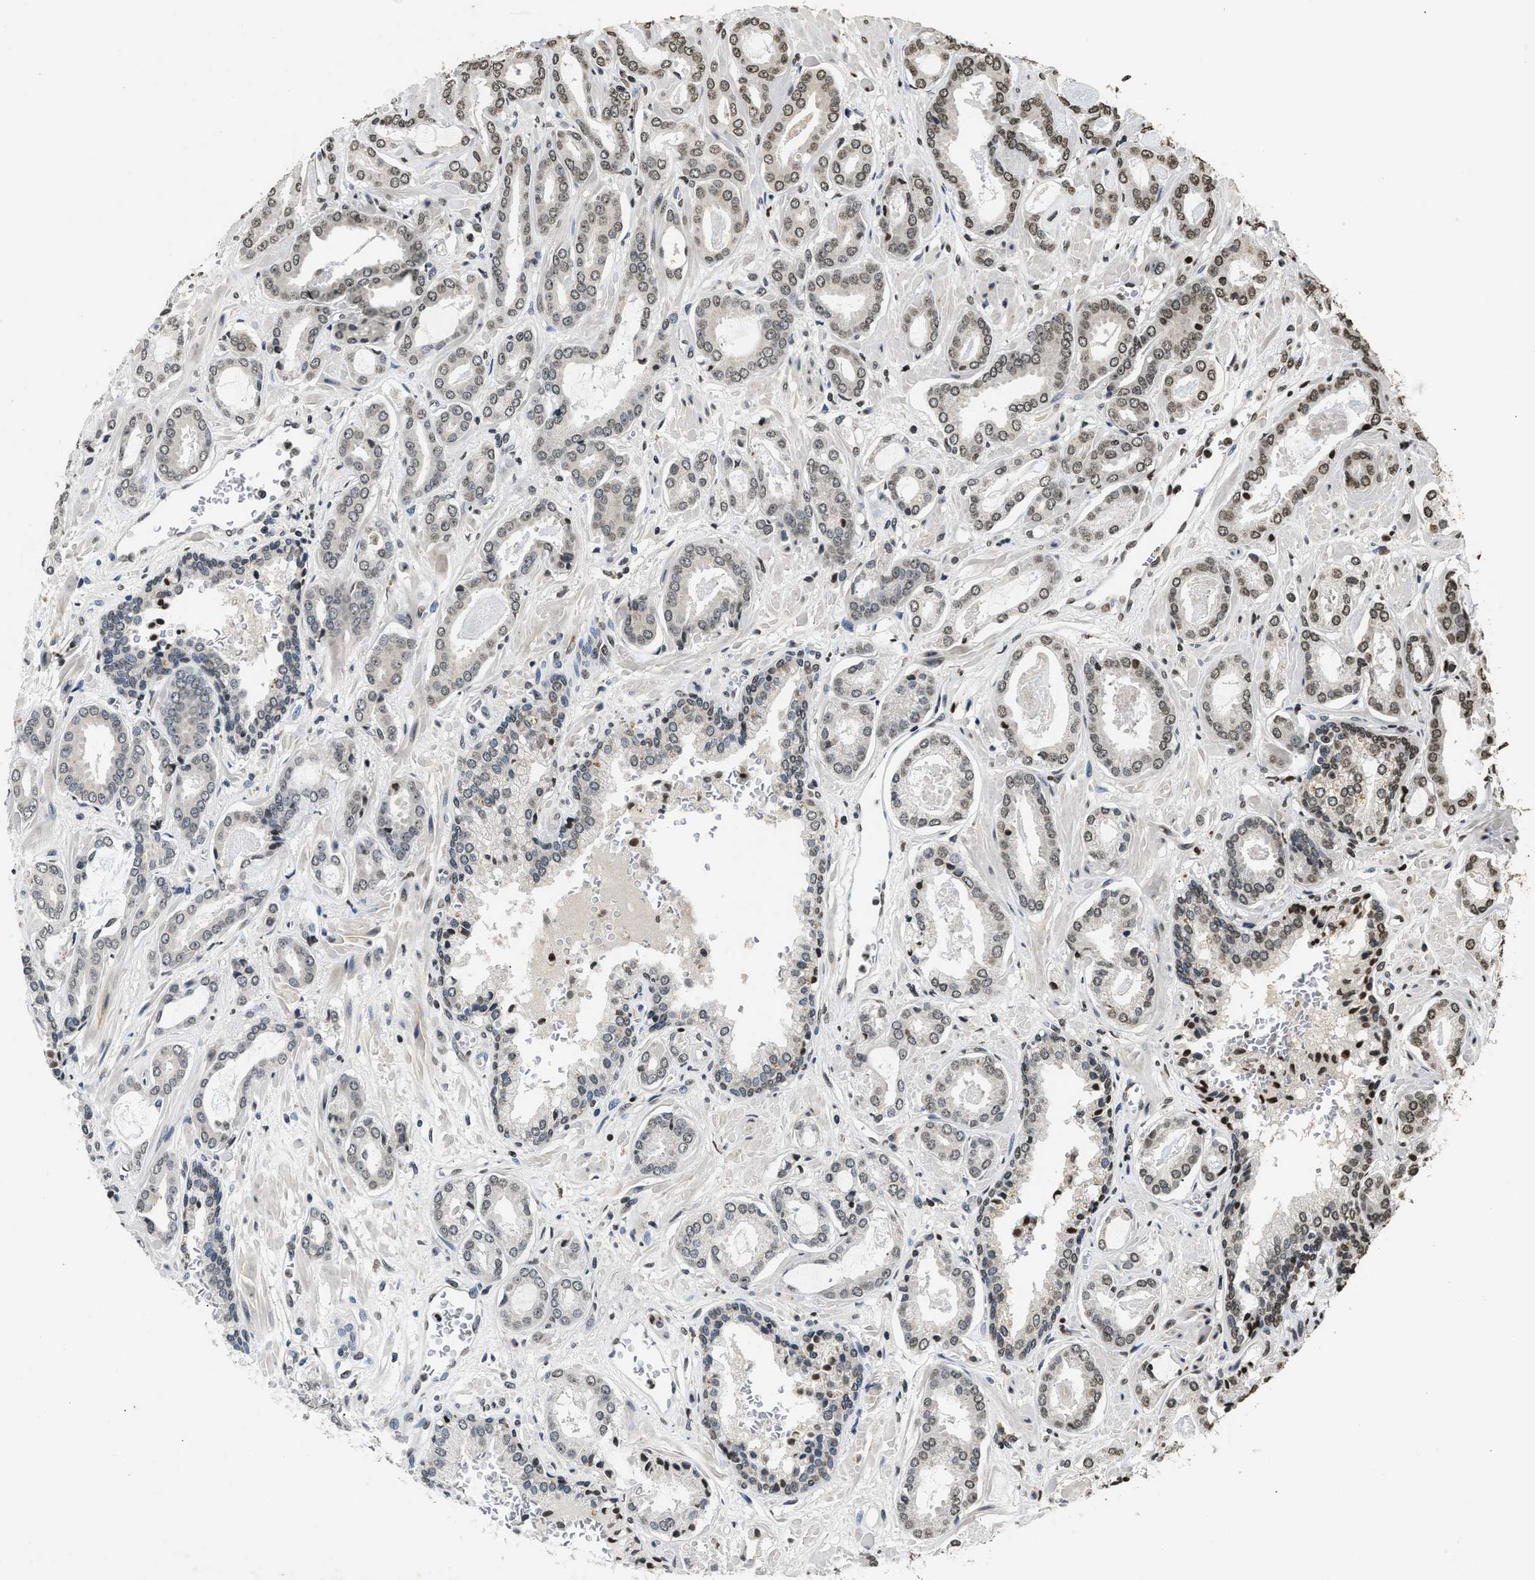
{"staining": {"intensity": "weak", "quantity": "25%-75%", "location": "nuclear"}, "tissue": "prostate cancer", "cell_type": "Tumor cells", "image_type": "cancer", "snomed": [{"axis": "morphology", "description": "Adenocarcinoma, Low grade"}, {"axis": "topography", "description": "Prostate"}], "caption": "Weak nuclear protein positivity is appreciated in about 25%-75% of tumor cells in adenocarcinoma (low-grade) (prostate).", "gene": "DNASE1L3", "patient": {"sex": "male", "age": 53}}